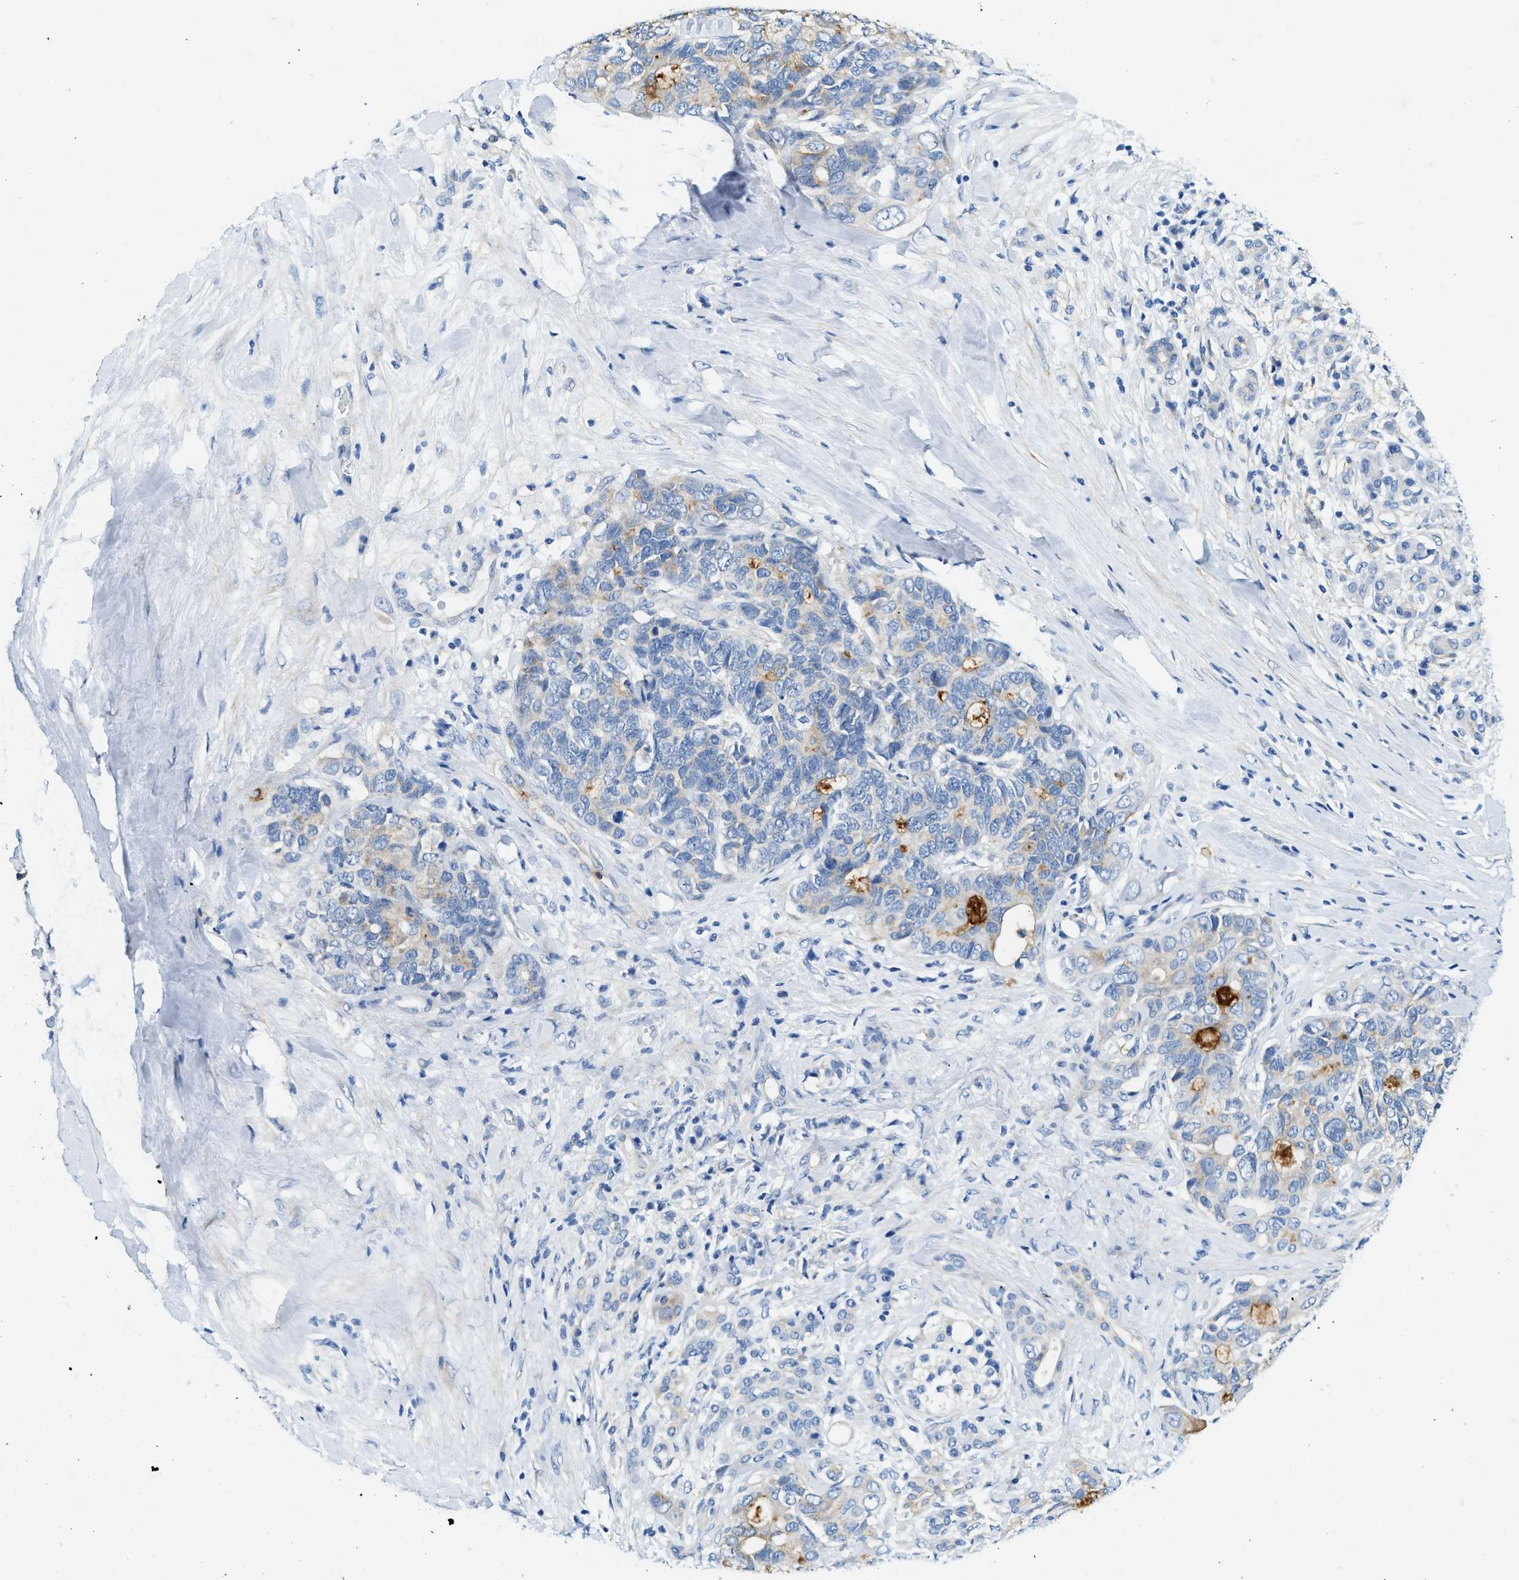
{"staining": {"intensity": "strong", "quantity": "25%-75%", "location": "cytoplasmic/membranous"}, "tissue": "pancreatic cancer", "cell_type": "Tumor cells", "image_type": "cancer", "snomed": [{"axis": "morphology", "description": "Adenocarcinoma, NOS"}, {"axis": "topography", "description": "Pancreas"}], "caption": "A brown stain labels strong cytoplasmic/membranous staining of a protein in human pancreatic cancer (adenocarcinoma) tumor cells.", "gene": "ZDHHC13", "patient": {"sex": "female", "age": 56}}